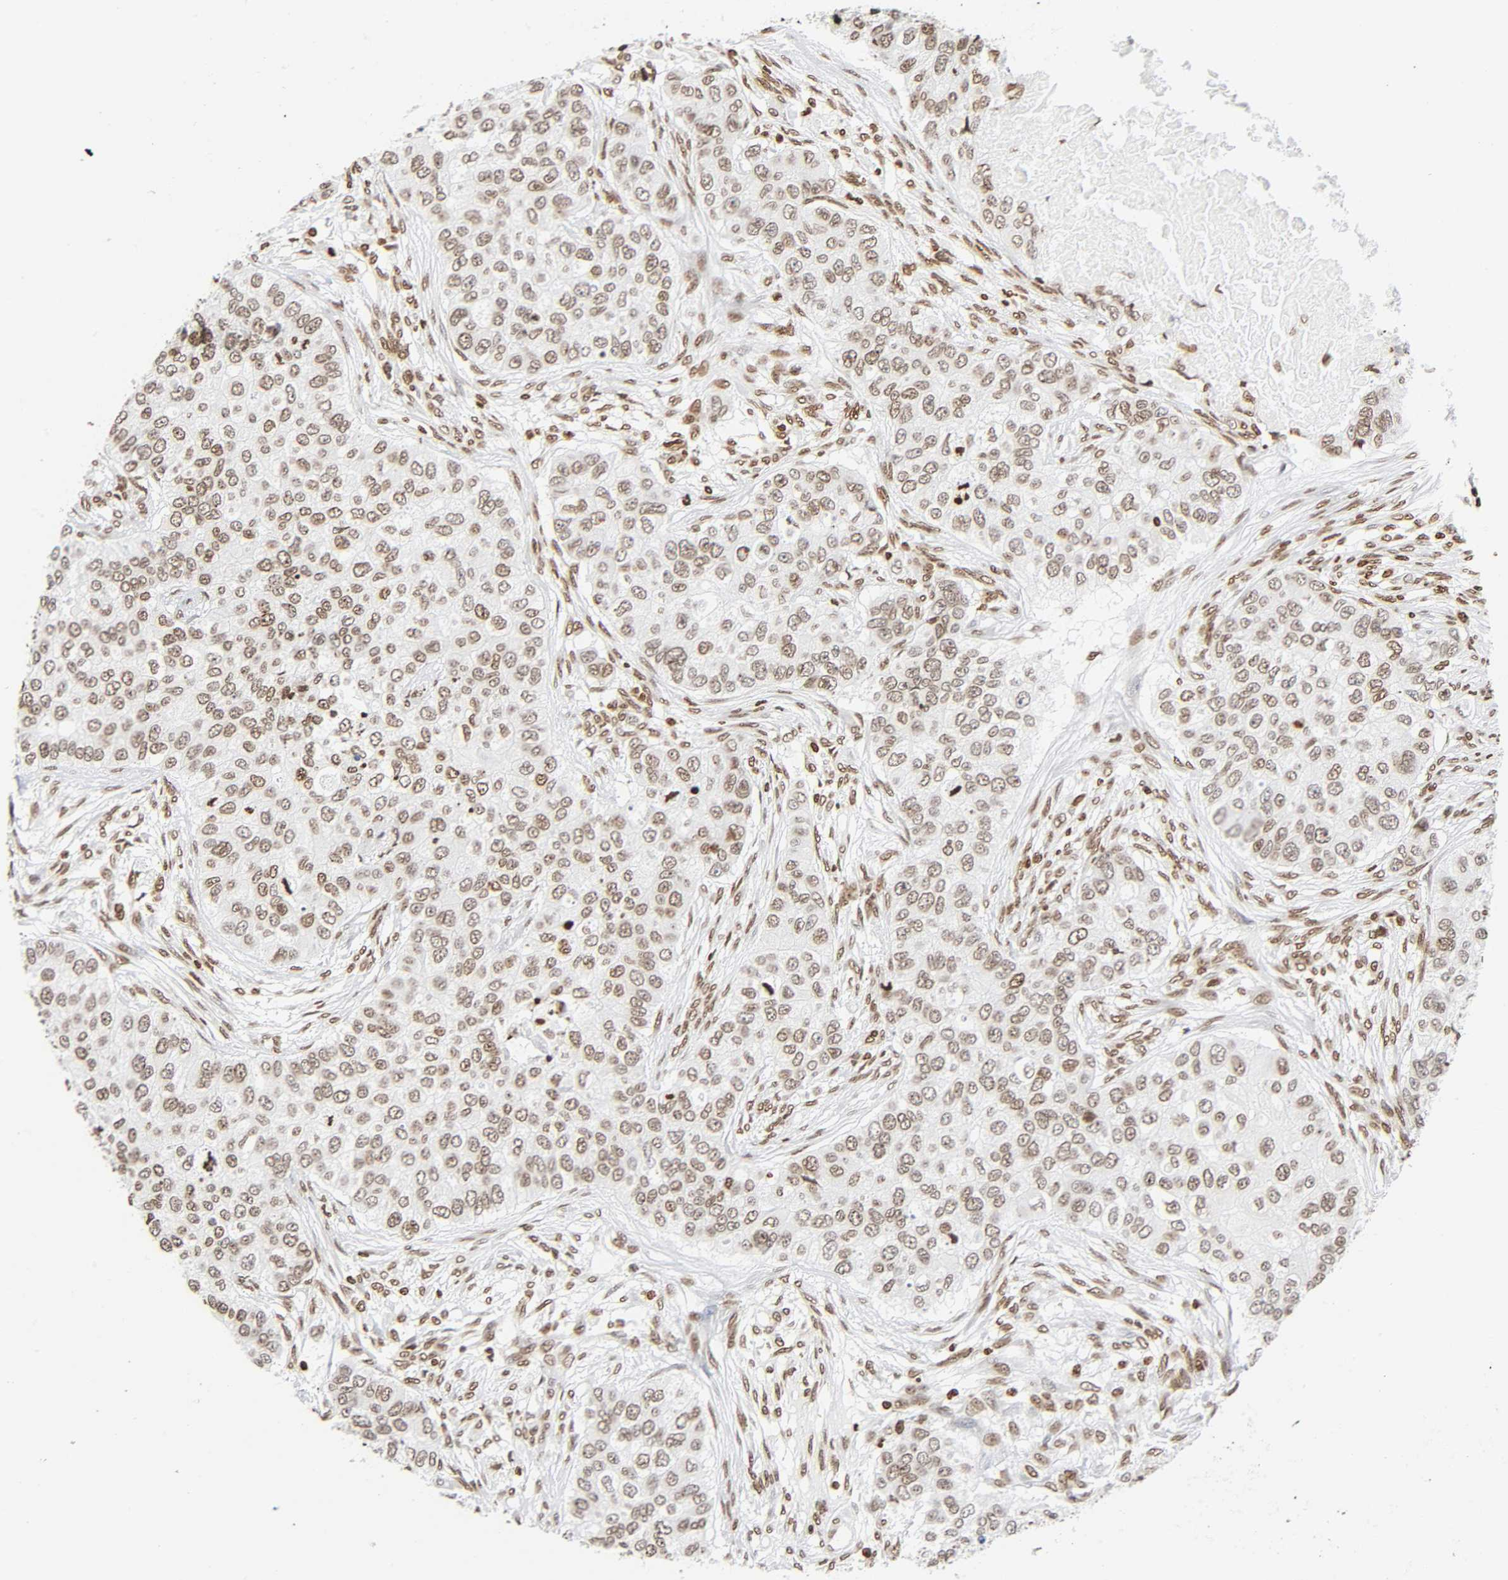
{"staining": {"intensity": "moderate", "quantity": ">75%", "location": "nuclear"}, "tissue": "breast cancer", "cell_type": "Tumor cells", "image_type": "cancer", "snomed": [{"axis": "morphology", "description": "Normal tissue, NOS"}, {"axis": "morphology", "description": "Duct carcinoma"}, {"axis": "topography", "description": "Breast"}], "caption": "This is a histology image of immunohistochemistry staining of breast cancer (intraductal carcinoma), which shows moderate positivity in the nuclear of tumor cells.", "gene": "HOXA6", "patient": {"sex": "female", "age": 49}}